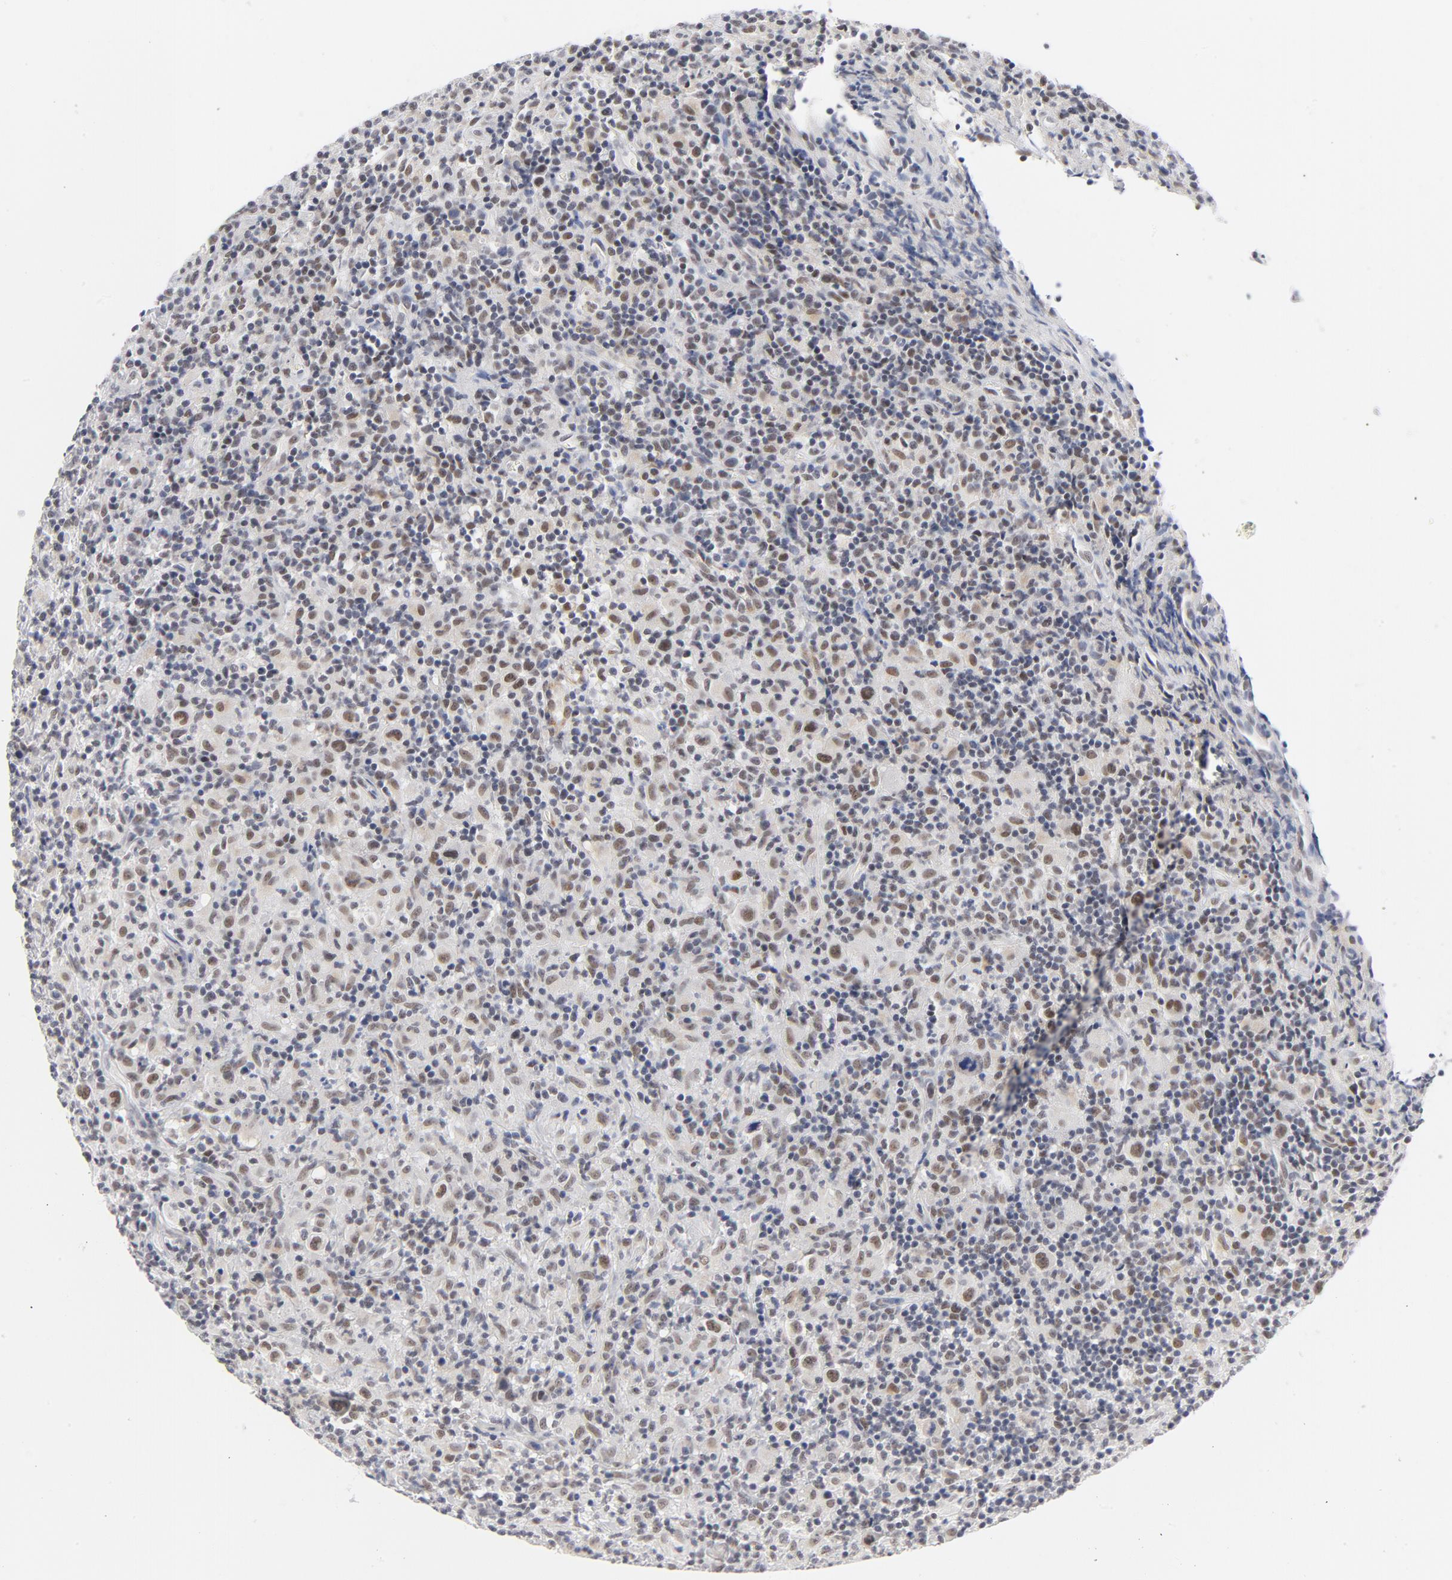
{"staining": {"intensity": "moderate", "quantity": "25%-75%", "location": "nuclear"}, "tissue": "lymphoma", "cell_type": "Tumor cells", "image_type": "cancer", "snomed": [{"axis": "morphology", "description": "Hodgkin's disease, NOS"}, {"axis": "topography", "description": "Lymph node"}], "caption": "Lymphoma tissue shows moderate nuclear positivity in about 25%-75% of tumor cells, visualized by immunohistochemistry.", "gene": "BAP1", "patient": {"sex": "male", "age": 65}}